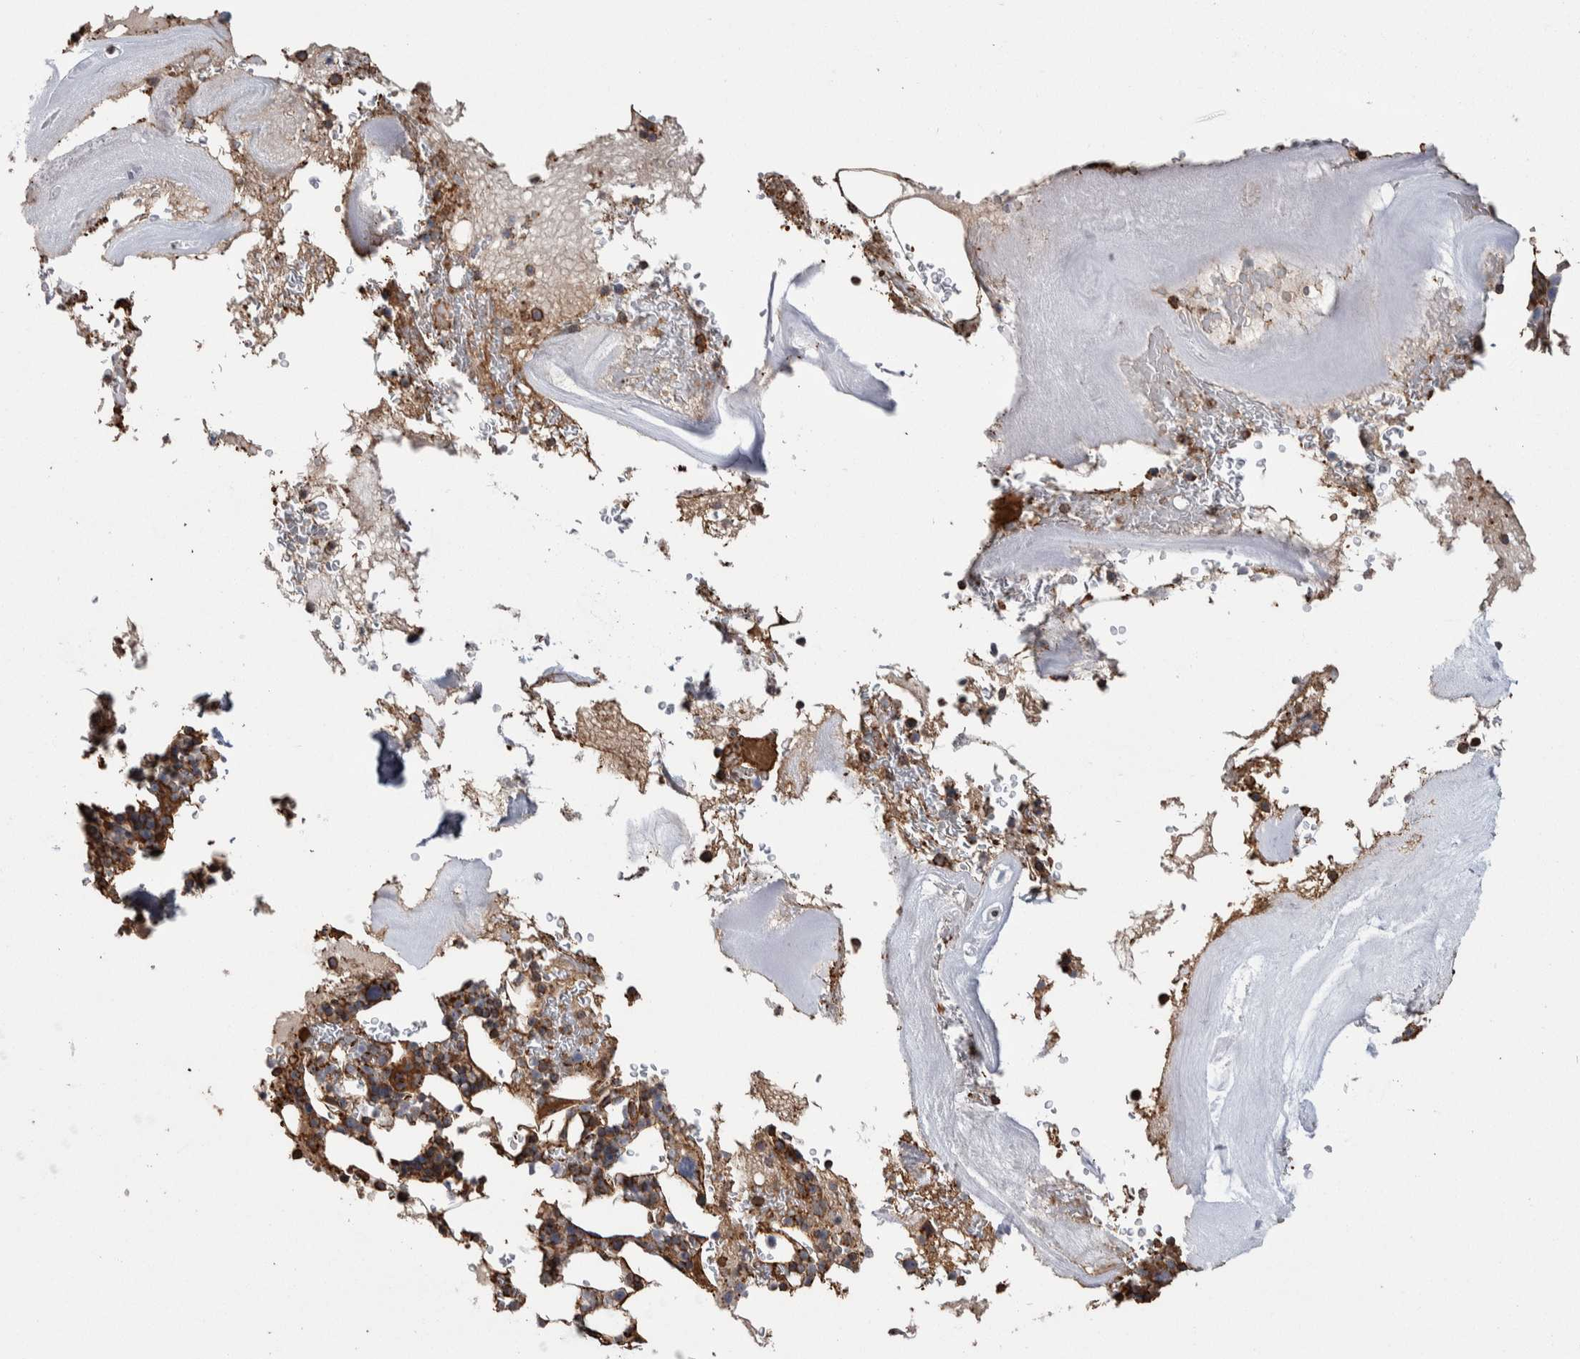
{"staining": {"intensity": "moderate", "quantity": ">75%", "location": "cytoplasmic/membranous"}, "tissue": "bone marrow", "cell_type": "Hematopoietic cells", "image_type": "normal", "snomed": [{"axis": "morphology", "description": "Normal tissue, NOS"}, {"axis": "topography", "description": "Bone marrow"}], "caption": "Normal bone marrow reveals moderate cytoplasmic/membranous expression in approximately >75% of hematopoietic cells.", "gene": "ENPP2", "patient": {"sex": "female", "age": 81}}